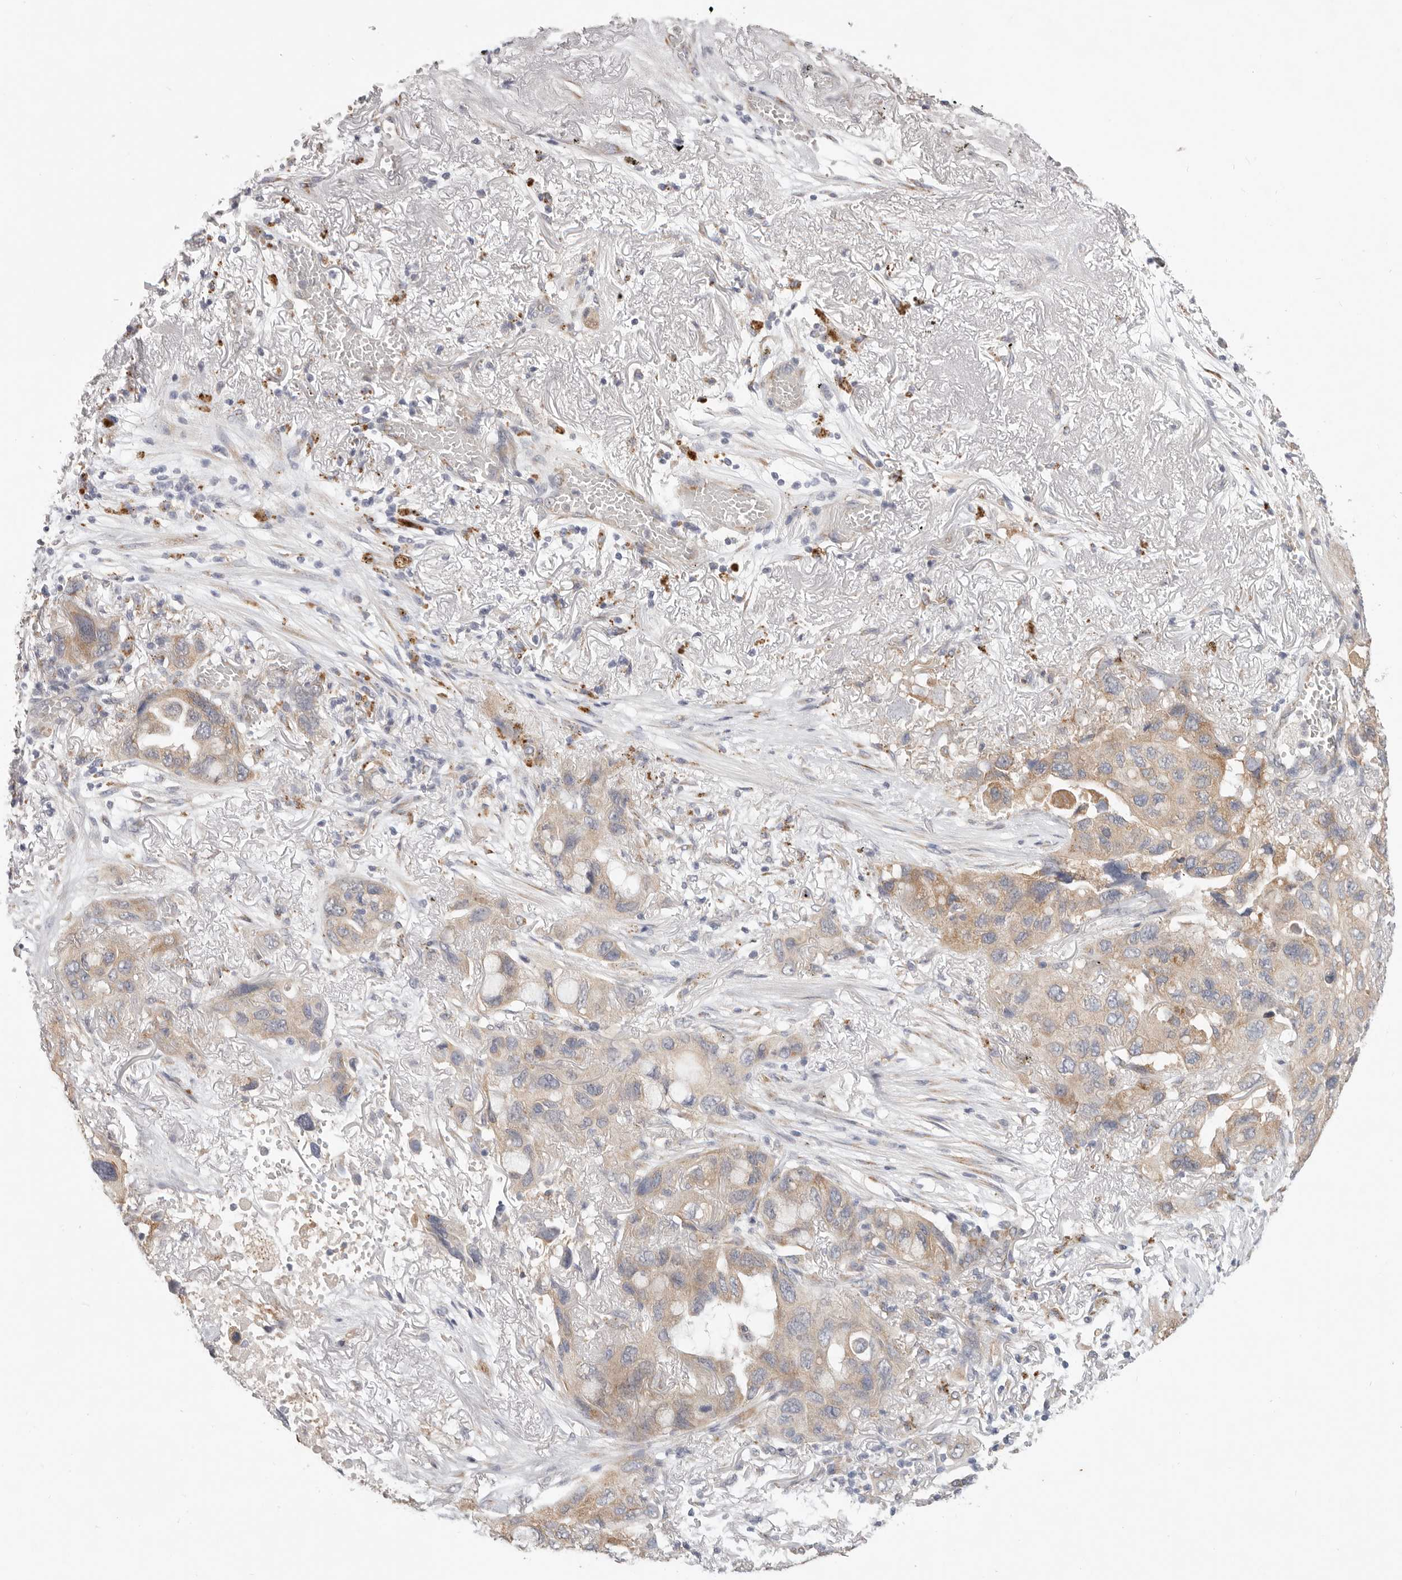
{"staining": {"intensity": "weak", "quantity": ">75%", "location": "cytoplasmic/membranous"}, "tissue": "lung cancer", "cell_type": "Tumor cells", "image_type": "cancer", "snomed": [{"axis": "morphology", "description": "Squamous cell carcinoma, NOS"}, {"axis": "topography", "description": "Lung"}], "caption": "An IHC photomicrograph of tumor tissue is shown. Protein staining in brown shows weak cytoplasmic/membranous positivity in squamous cell carcinoma (lung) within tumor cells. The staining was performed using DAB to visualize the protein expression in brown, while the nuclei were stained in blue with hematoxylin (Magnification: 20x).", "gene": "WDR77", "patient": {"sex": "female", "age": 73}}